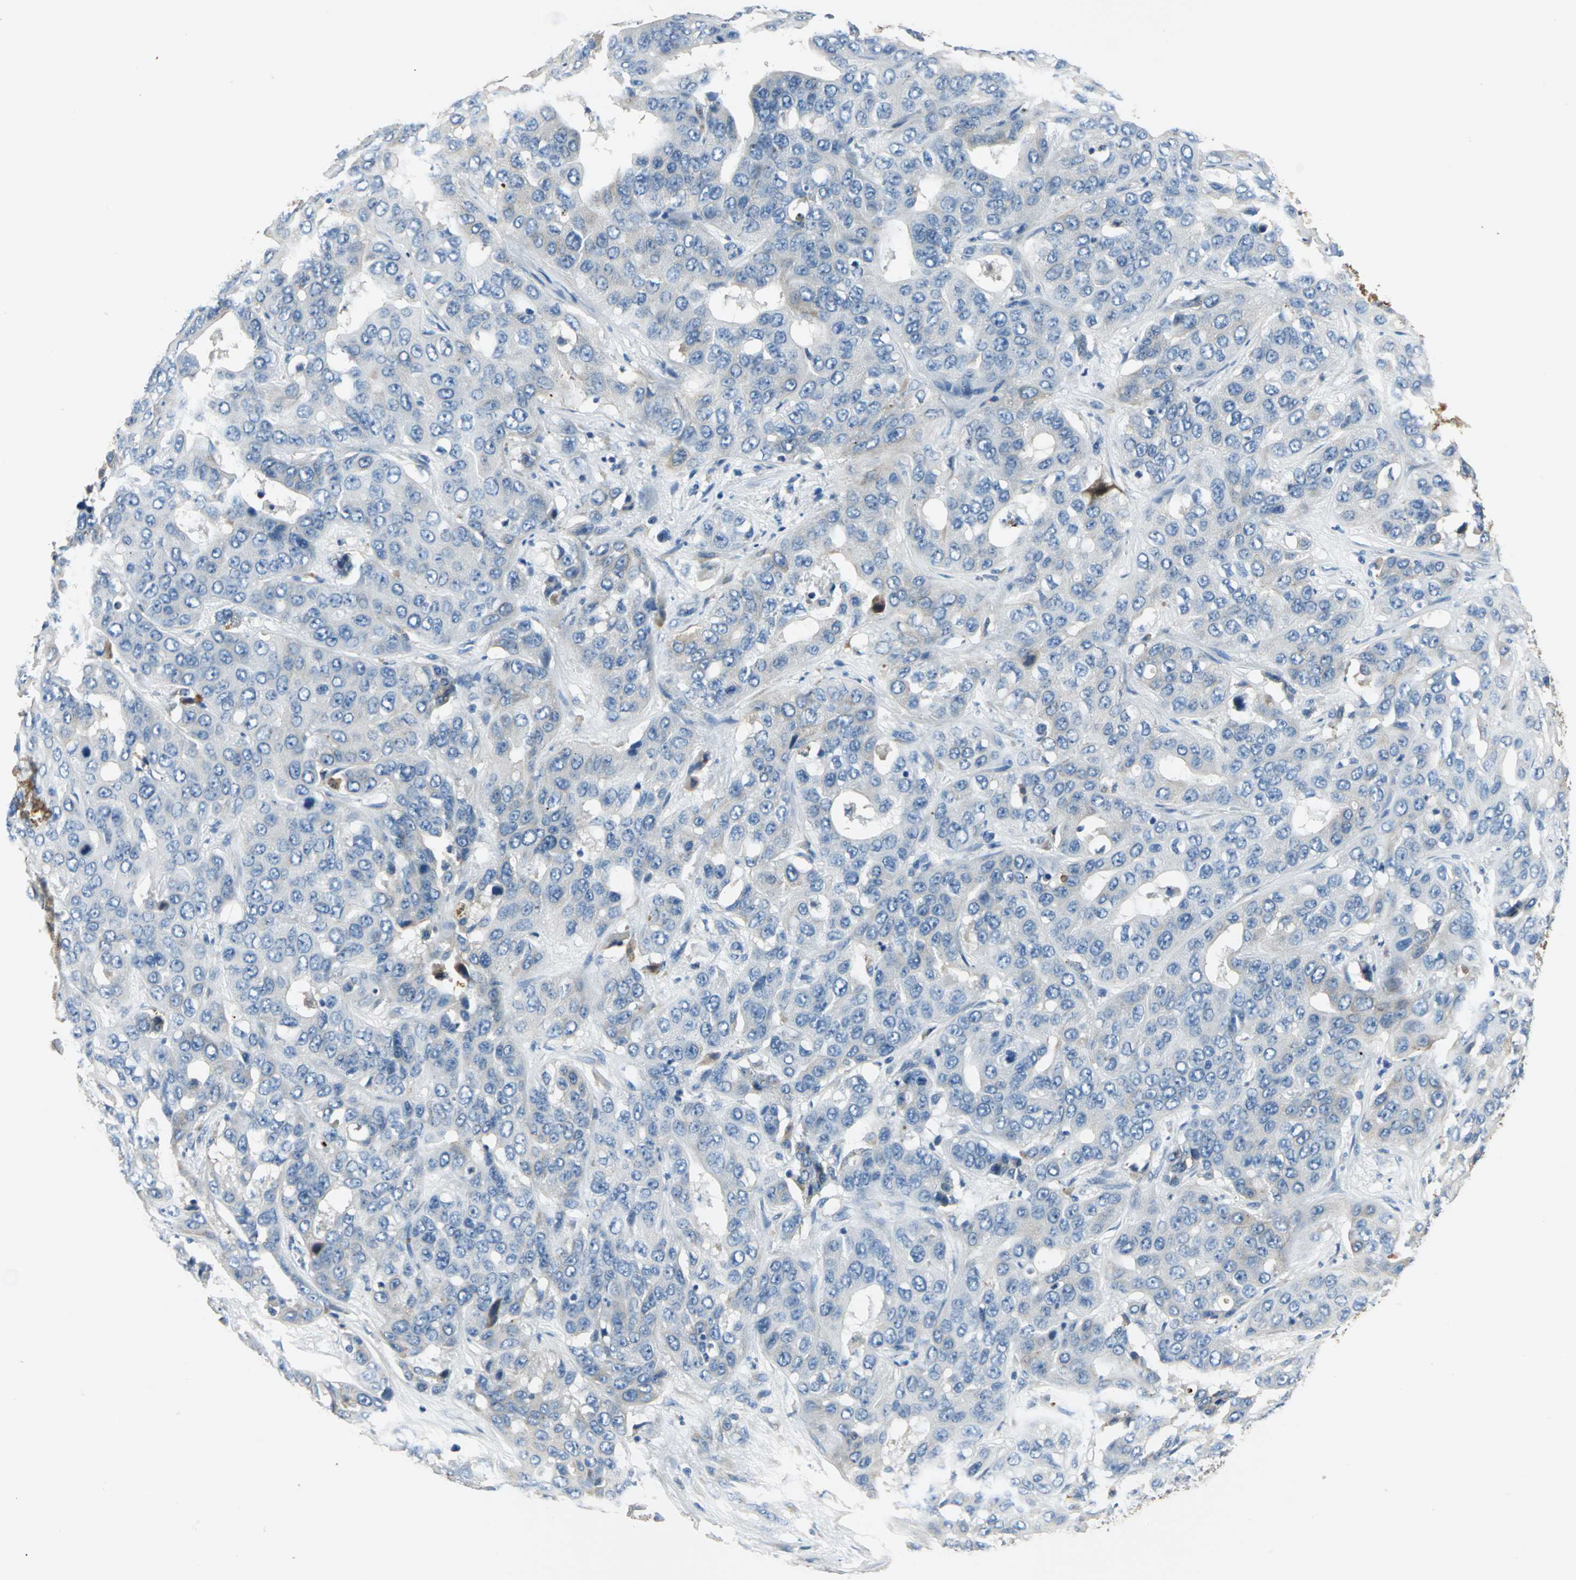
{"staining": {"intensity": "weak", "quantity": "<25%", "location": "cytoplasmic/membranous"}, "tissue": "liver cancer", "cell_type": "Tumor cells", "image_type": "cancer", "snomed": [{"axis": "morphology", "description": "Cholangiocarcinoma"}, {"axis": "topography", "description": "Liver"}], "caption": "The micrograph displays no staining of tumor cells in liver cancer (cholangiocarcinoma). (DAB immunohistochemistry (IHC), high magnification).", "gene": "B3GNT2", "patient": {"sex": "female", "age": 52}}